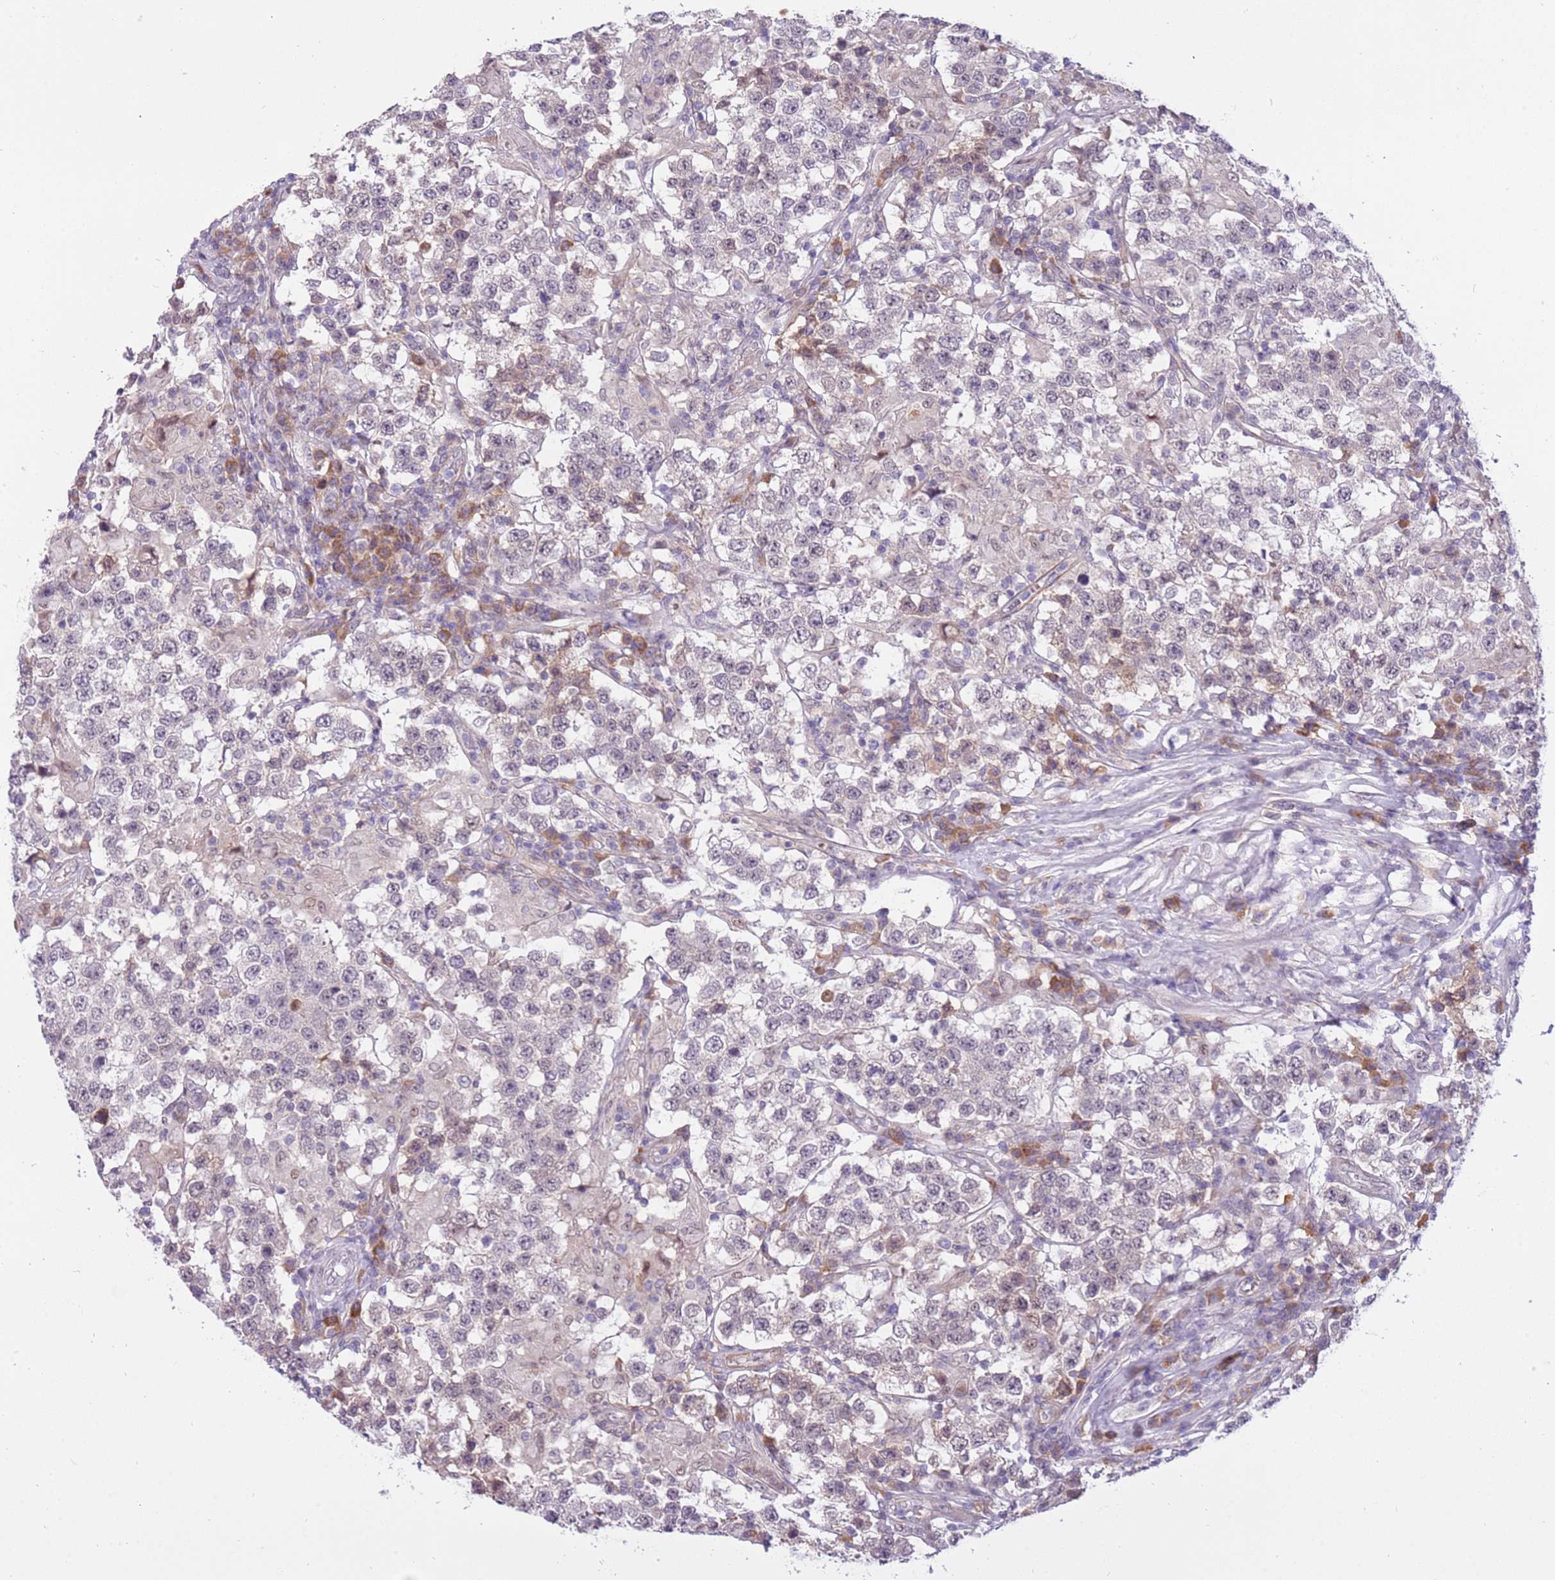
{"staining": {"intensity": "negative", "quantity": "none", "location": "none"}, "tissue": "testis cancer", "cell_type": "Tumor cells", "image_type": "cancer", "snomed": [{"axis": "morphology", "description": "Seminoma, NOS"}, {"axis": "morphology", "description": "Carcinoma, Embryonal, NOS"}, {"axis": "topography", "description": "Testis"}], "caption": "Tumor cells are negative for protein expression in human testis seminoma.", "gene": "MAGEF1", "patient": {"sex": "male", "age": 41}}